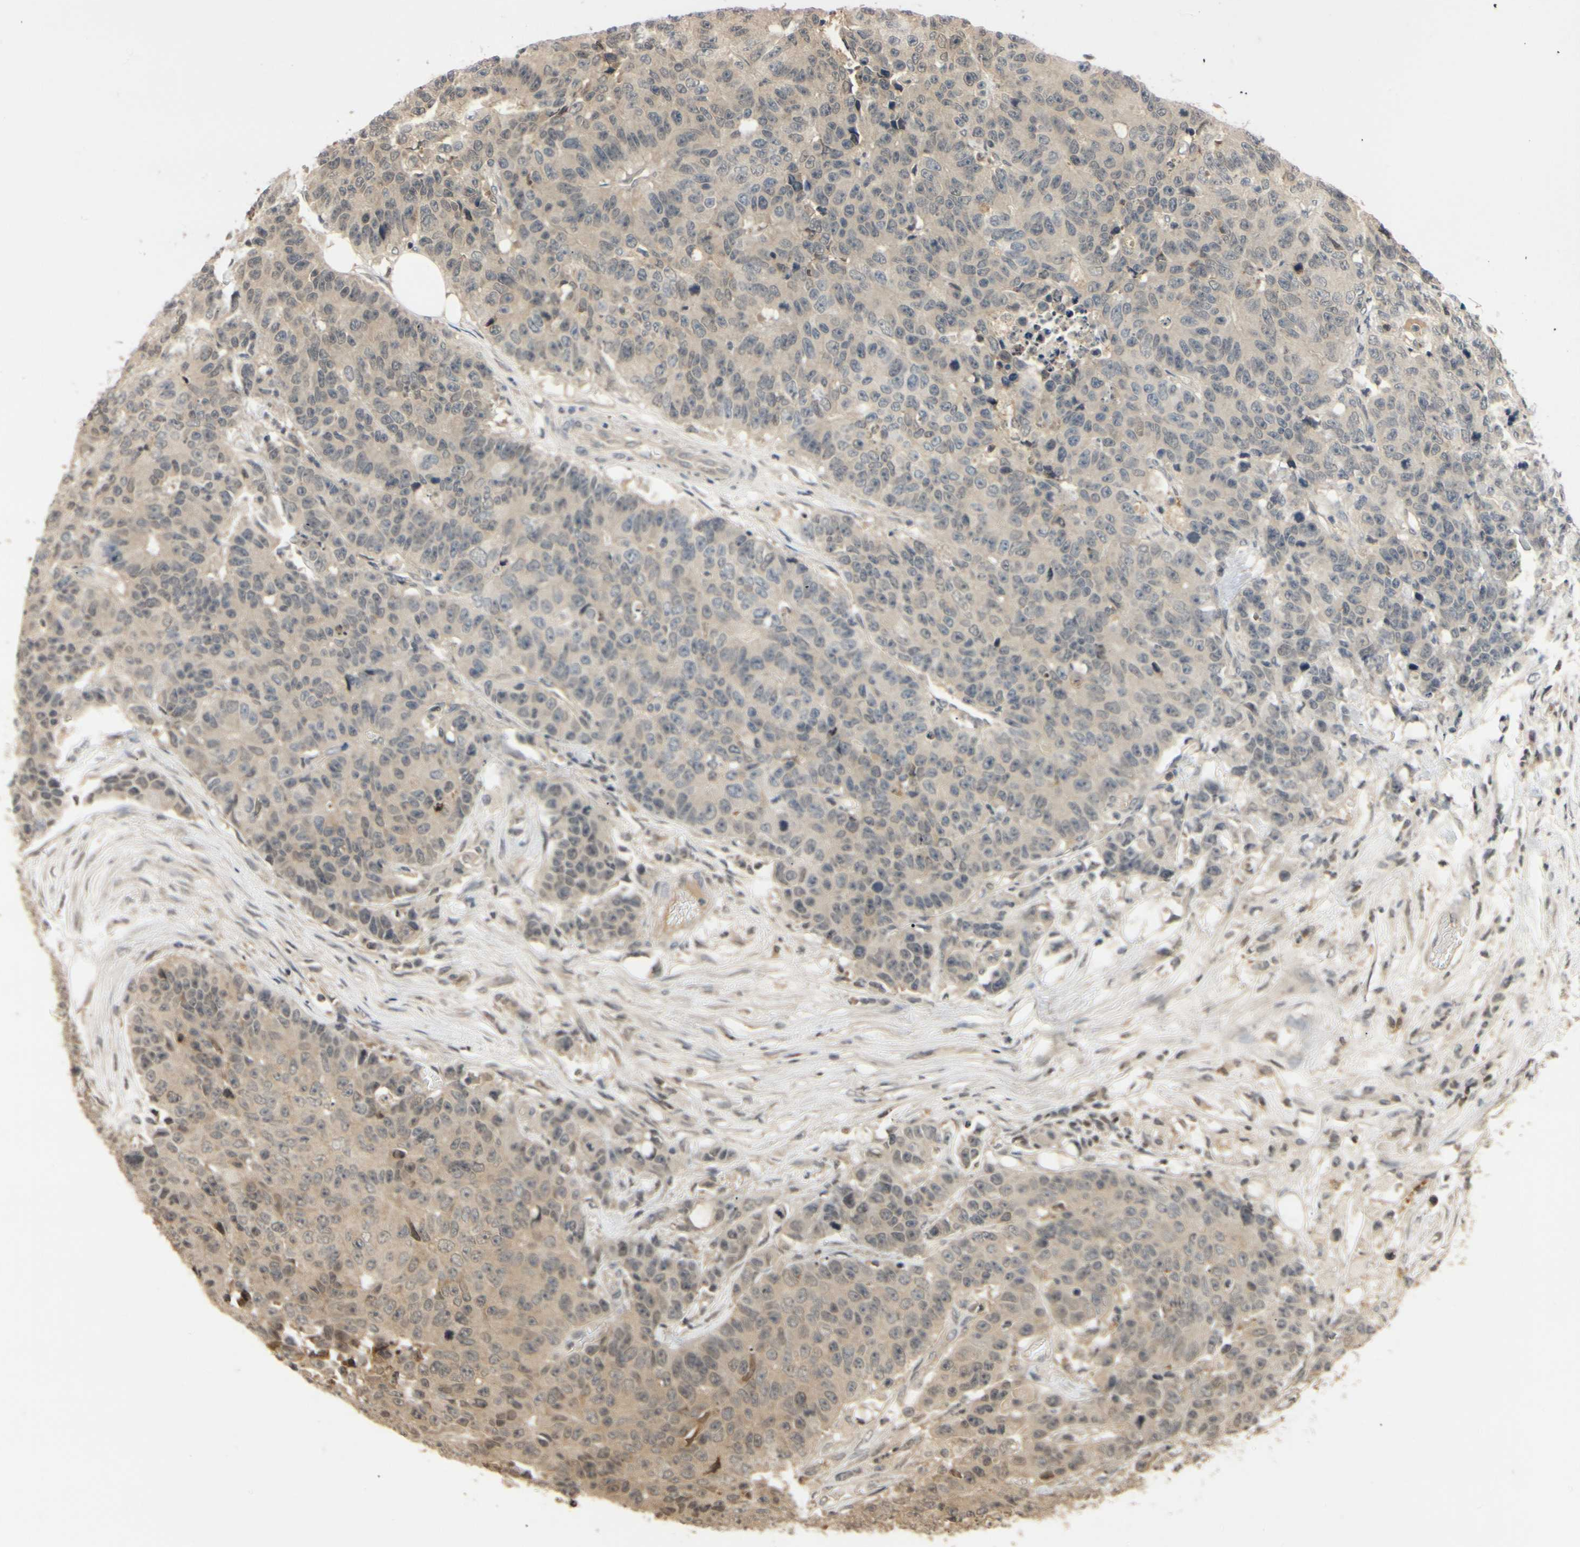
{"staining": {"intensity": "weak", "quantity": ">75%", "location": "cytoplasmic/membranous"}, "tissue": "colorectal cancer", "cell_type": "Tumor cells", "image_type": "cancer", "snomed": [{"axis": "morphology", "description": "Adenocarcinoma, NOS"}, {"axis": "topography", "description": "Colon"}], "caption": "Colorectal cancer was stained to show a protein in brown. There is low levels of weak cytoplasmic/membranous positivity in approximately >75% of tumor cells.", "gene": "SOD1", "patient": {"sex": "female", "age": 86}}